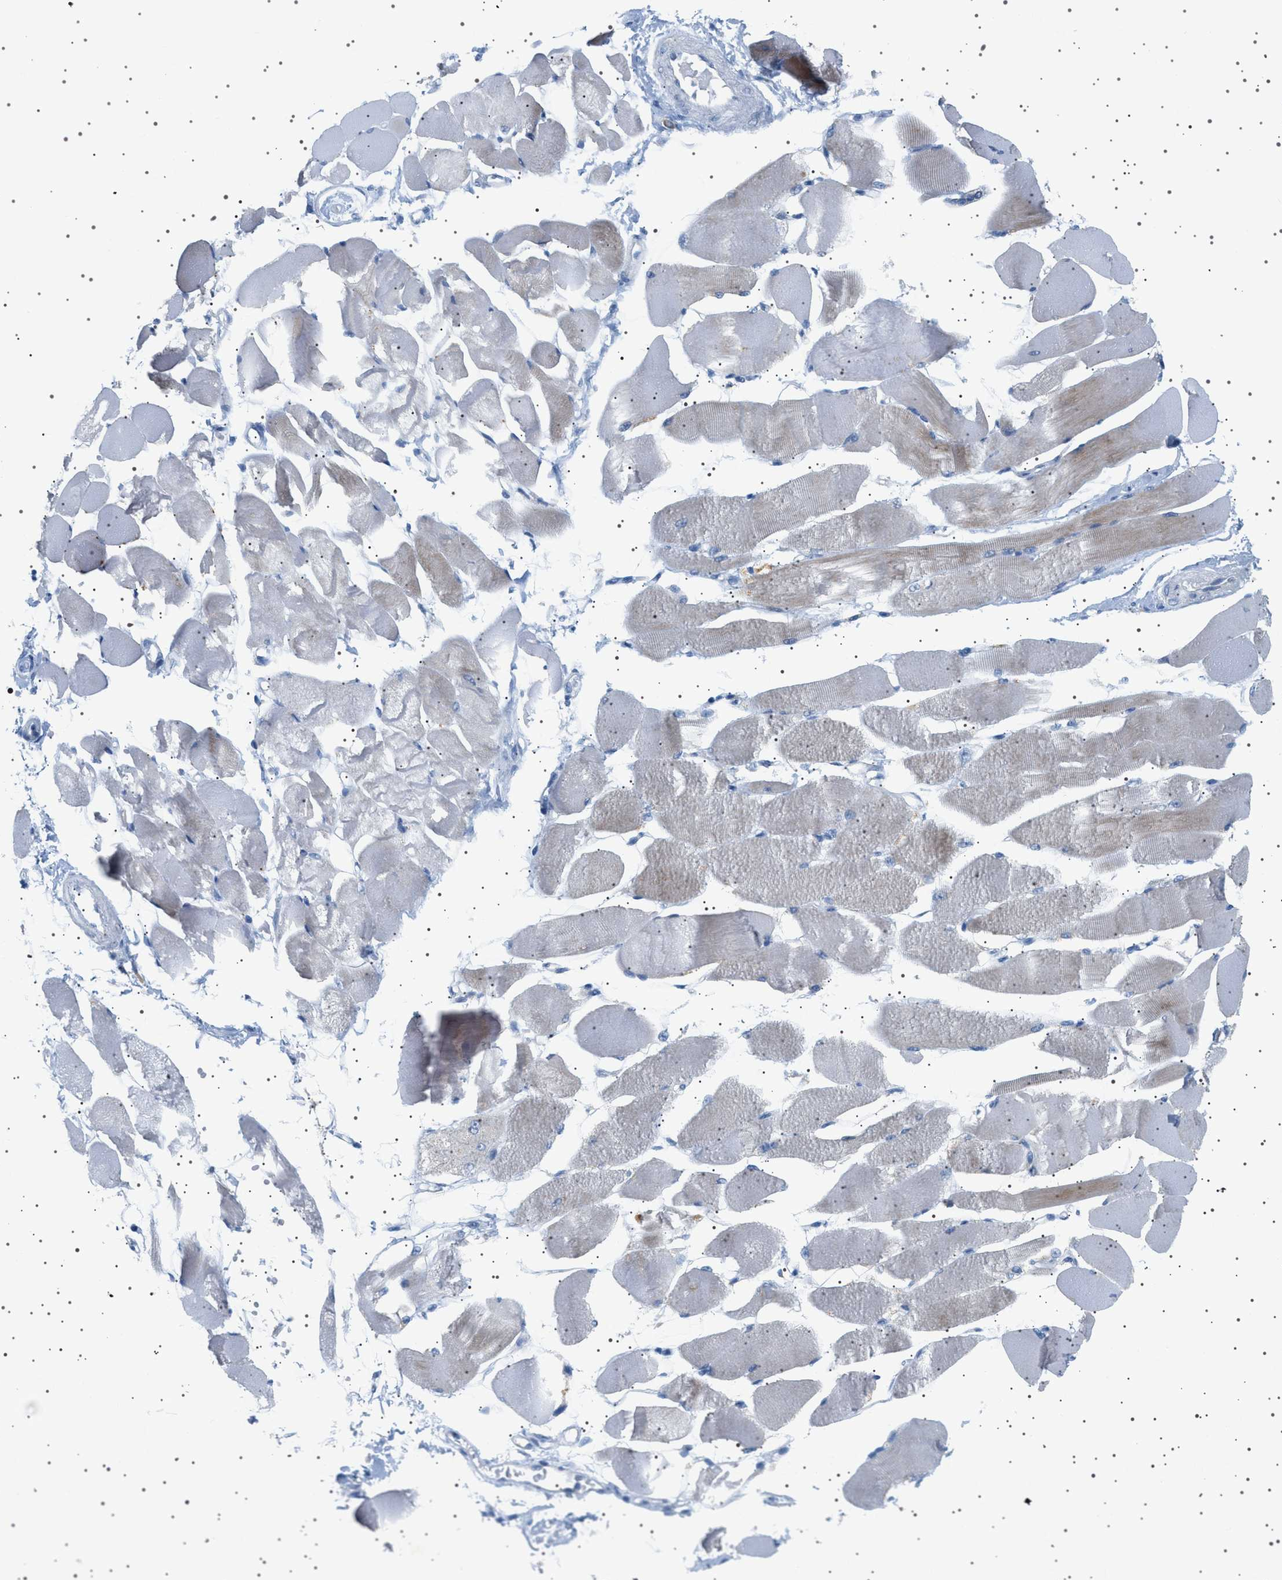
{"staining": {"intensity": "moderate", "quantity": "<25%", "location": "cytoplasmic/membranous"}, "tissue": "skeletal muscle", "cell_type": "Myocytes", "image_type": "normal", "snomed": [{"axis": "morphology", "description": "Normal tissue, NOS"}, {"axis": "topography", "description": "Skeletal muscle"}, {"axis": "topography", "description": "Peripheral nerve tissue"}], "caption": "Normal skeletal muscle reveals moderate cytoplasmic/membranous expression in about <25% of myocytes.", "gene": "ADCY10", "patient": {"sex": "female", "age": 84}}